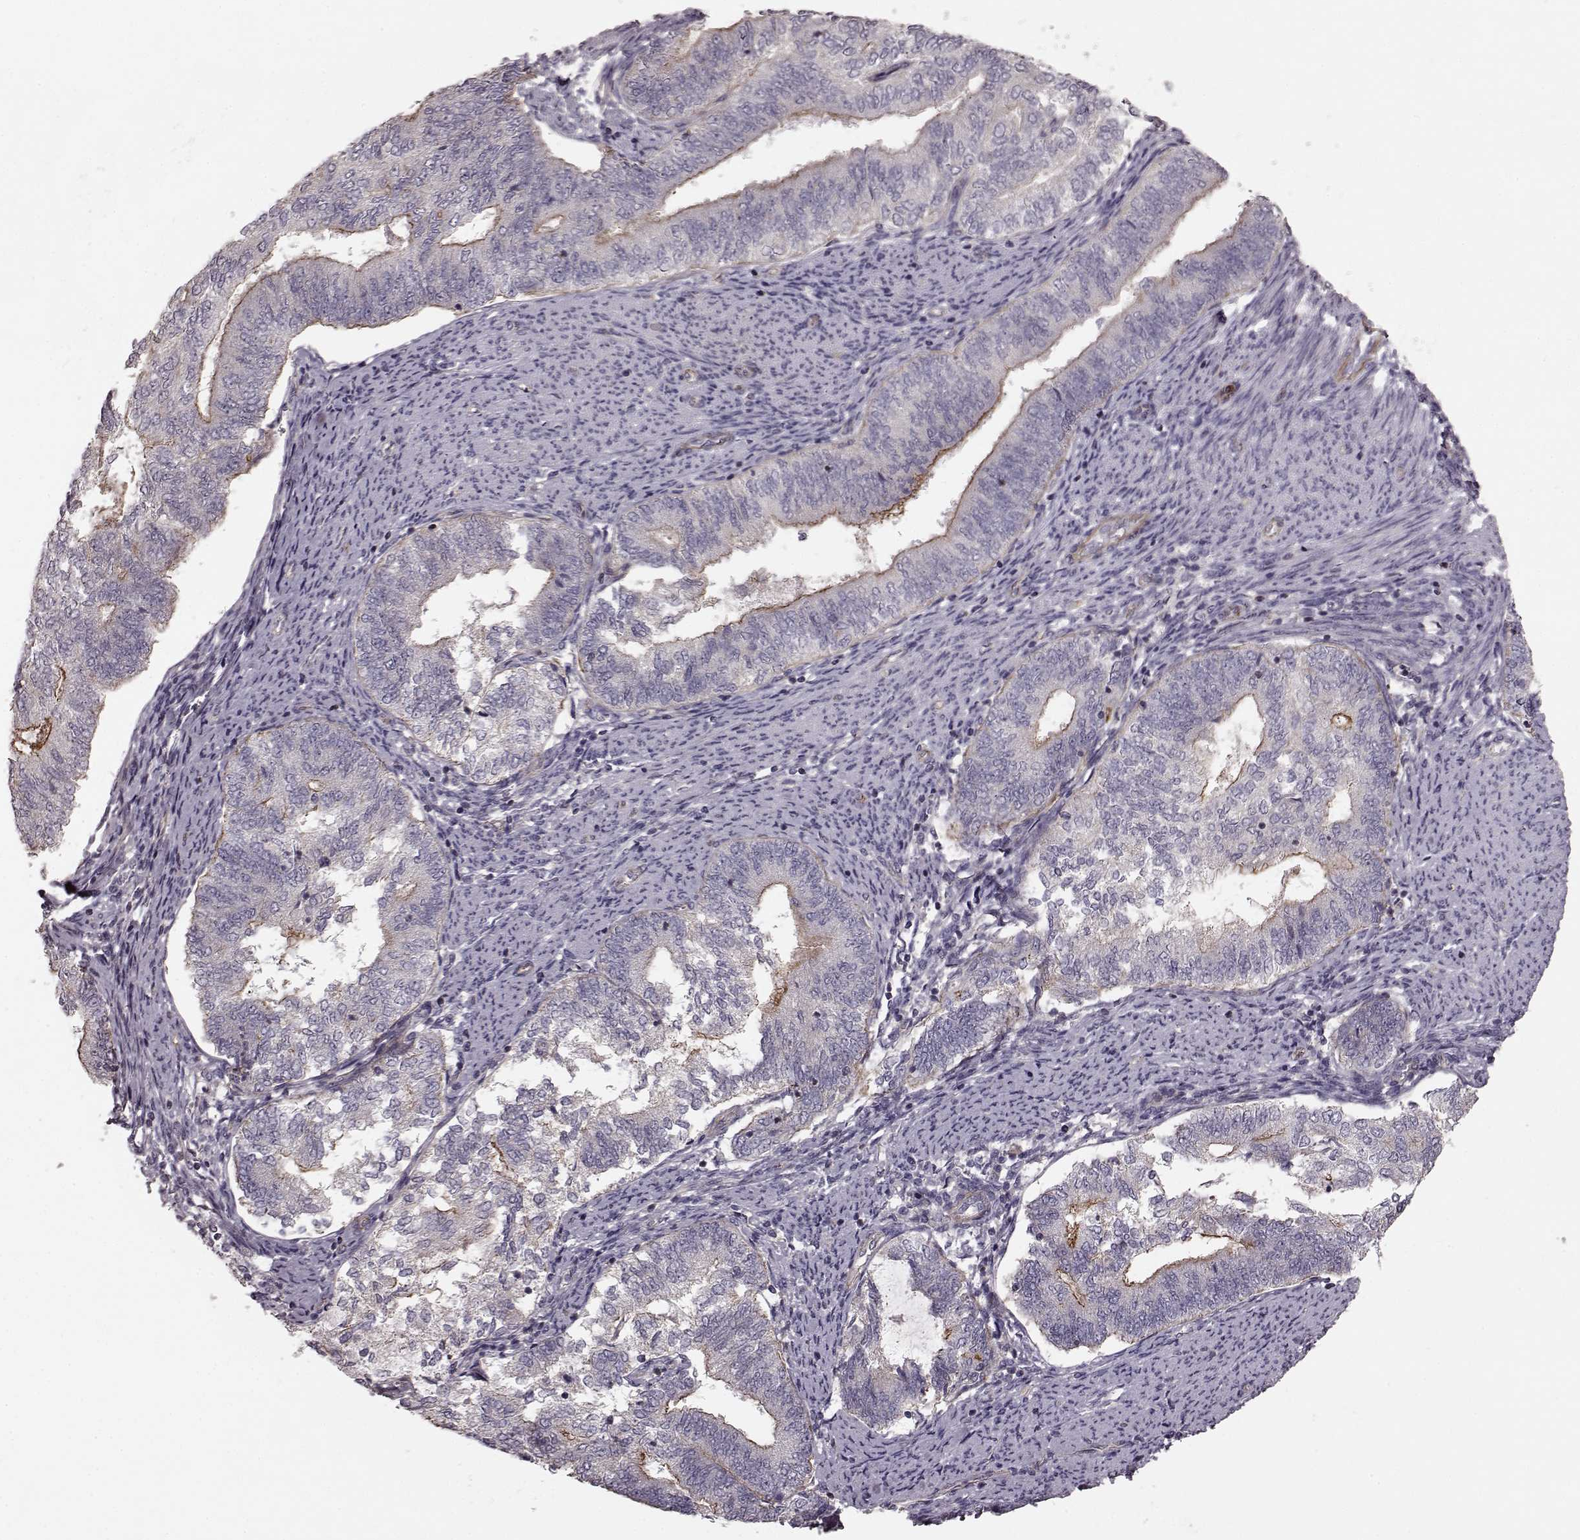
{"staining": {"intensity": "moderate", "quantity": "<25%", "location": "cytoplasmic/membranous"}, "tissue": "endometrial cancer", "cell_type": "Tumor cells", "image_type": "cancer", "snomed": [{"axis": "morphology", "description": "Adenocarcinoma, NOS"}, {"axis": "topography", "description": "Endometrium"}], "caption": "DAB (3,3'-diaminobenzidine) immunohistochemical staining of endometrial adenocarcinoma reveals moderate cytoplasmic/membranous protein expression in about <25% of tumor cells.", "gene": "SLC22A18", "patient": {"sex": "female", "age": 65}}